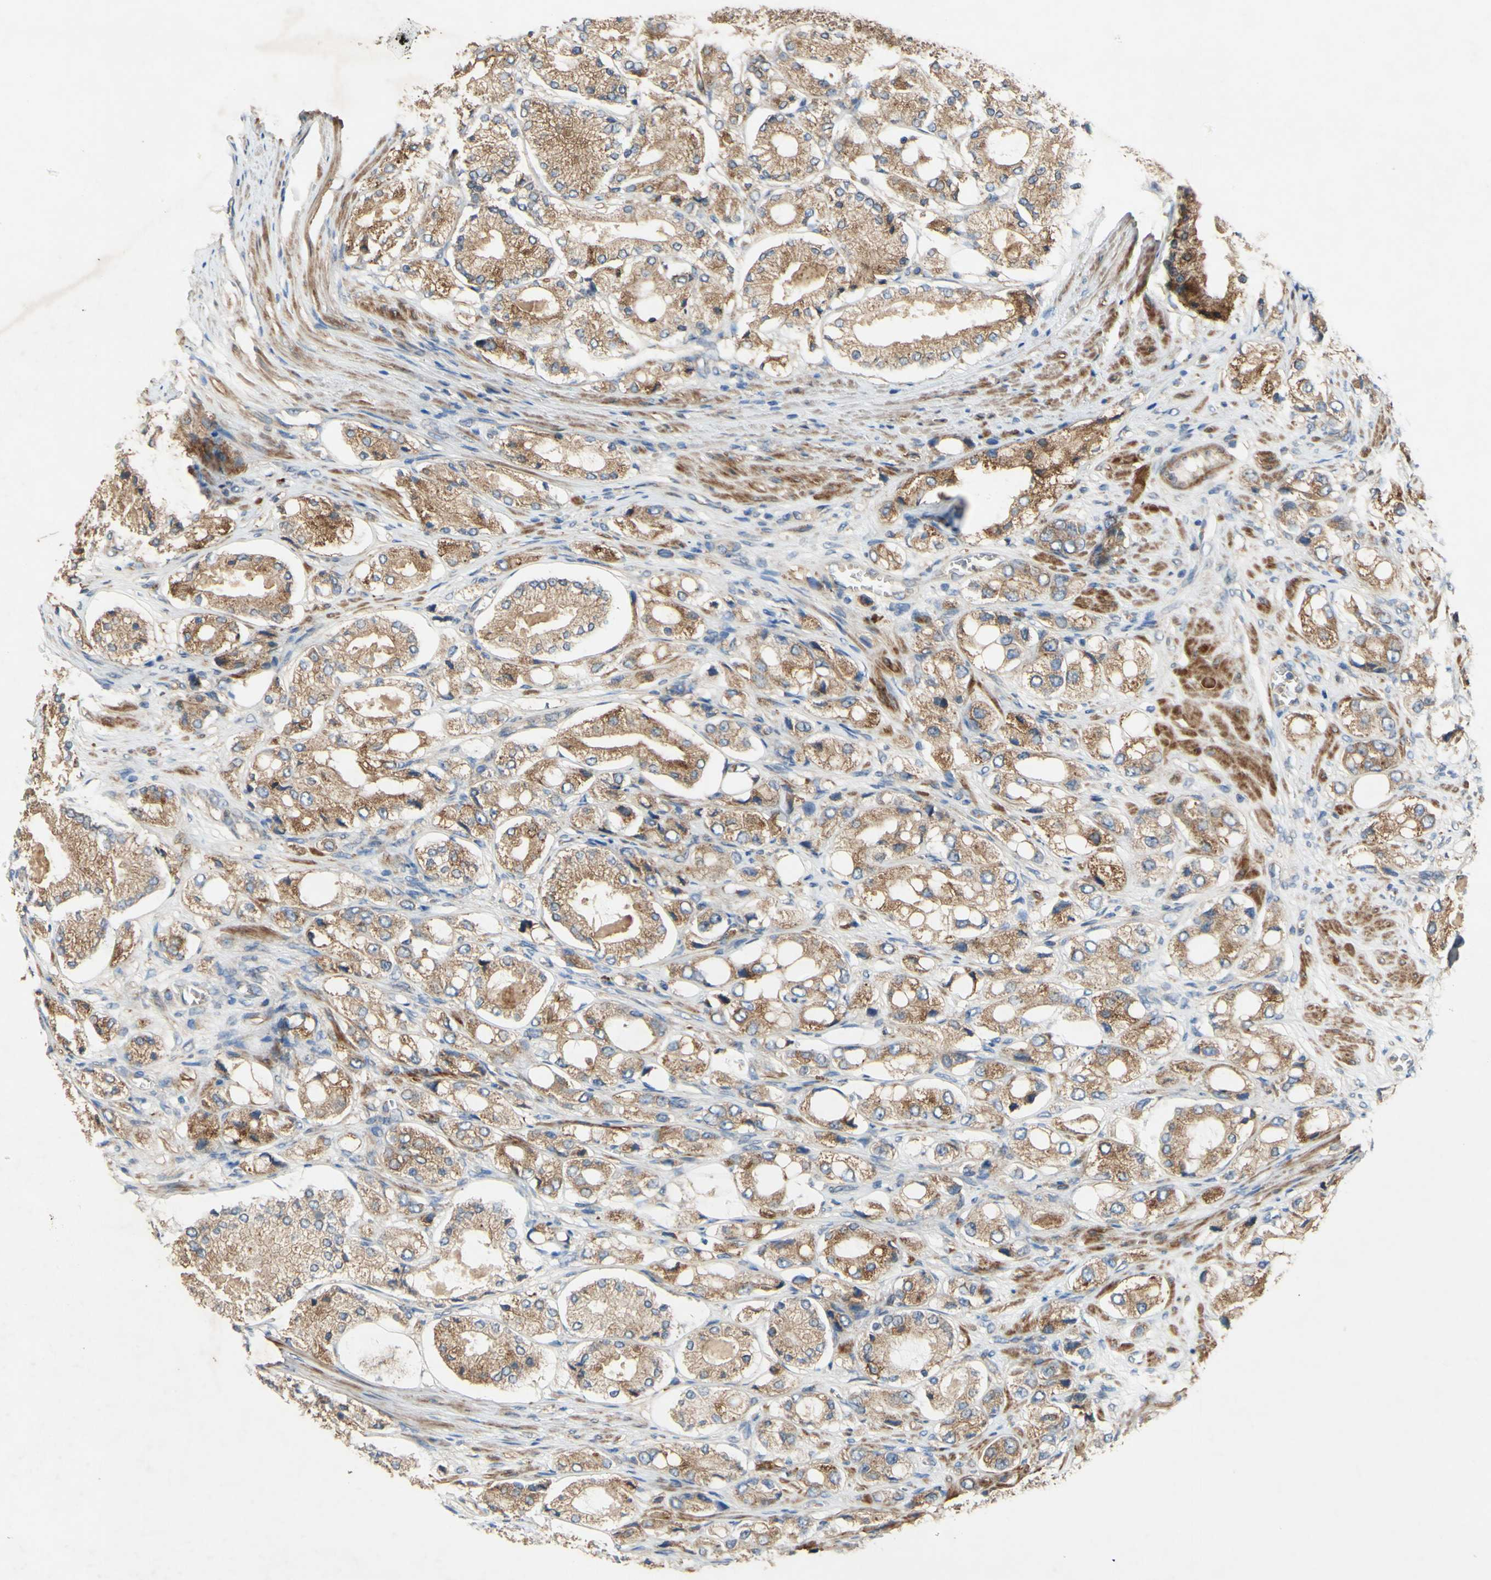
{"staining": {"intensity": "moderate", "quantity": ">75%", "location": "cytoplasmic/membranous"}, "tissue": "prostate cancer", "cell_type": "Tumor cells", "image_type": "cancer", "snomed": [{"axis": "morphology", "description": "Adenocarcinoma, High grade"}, {"axis": "topography", "description": "Prostate"}], "caption": "An immunohistochemistry micrograph of tumor tissue is shown. Protein staining in brown labels moderate cytoplasmic/membranous positivity in high-grade adenocarcinoma (prostate) within tumor cells.", "gene": "PDGFB", "patient": {"sex": "male", "age": 65}}